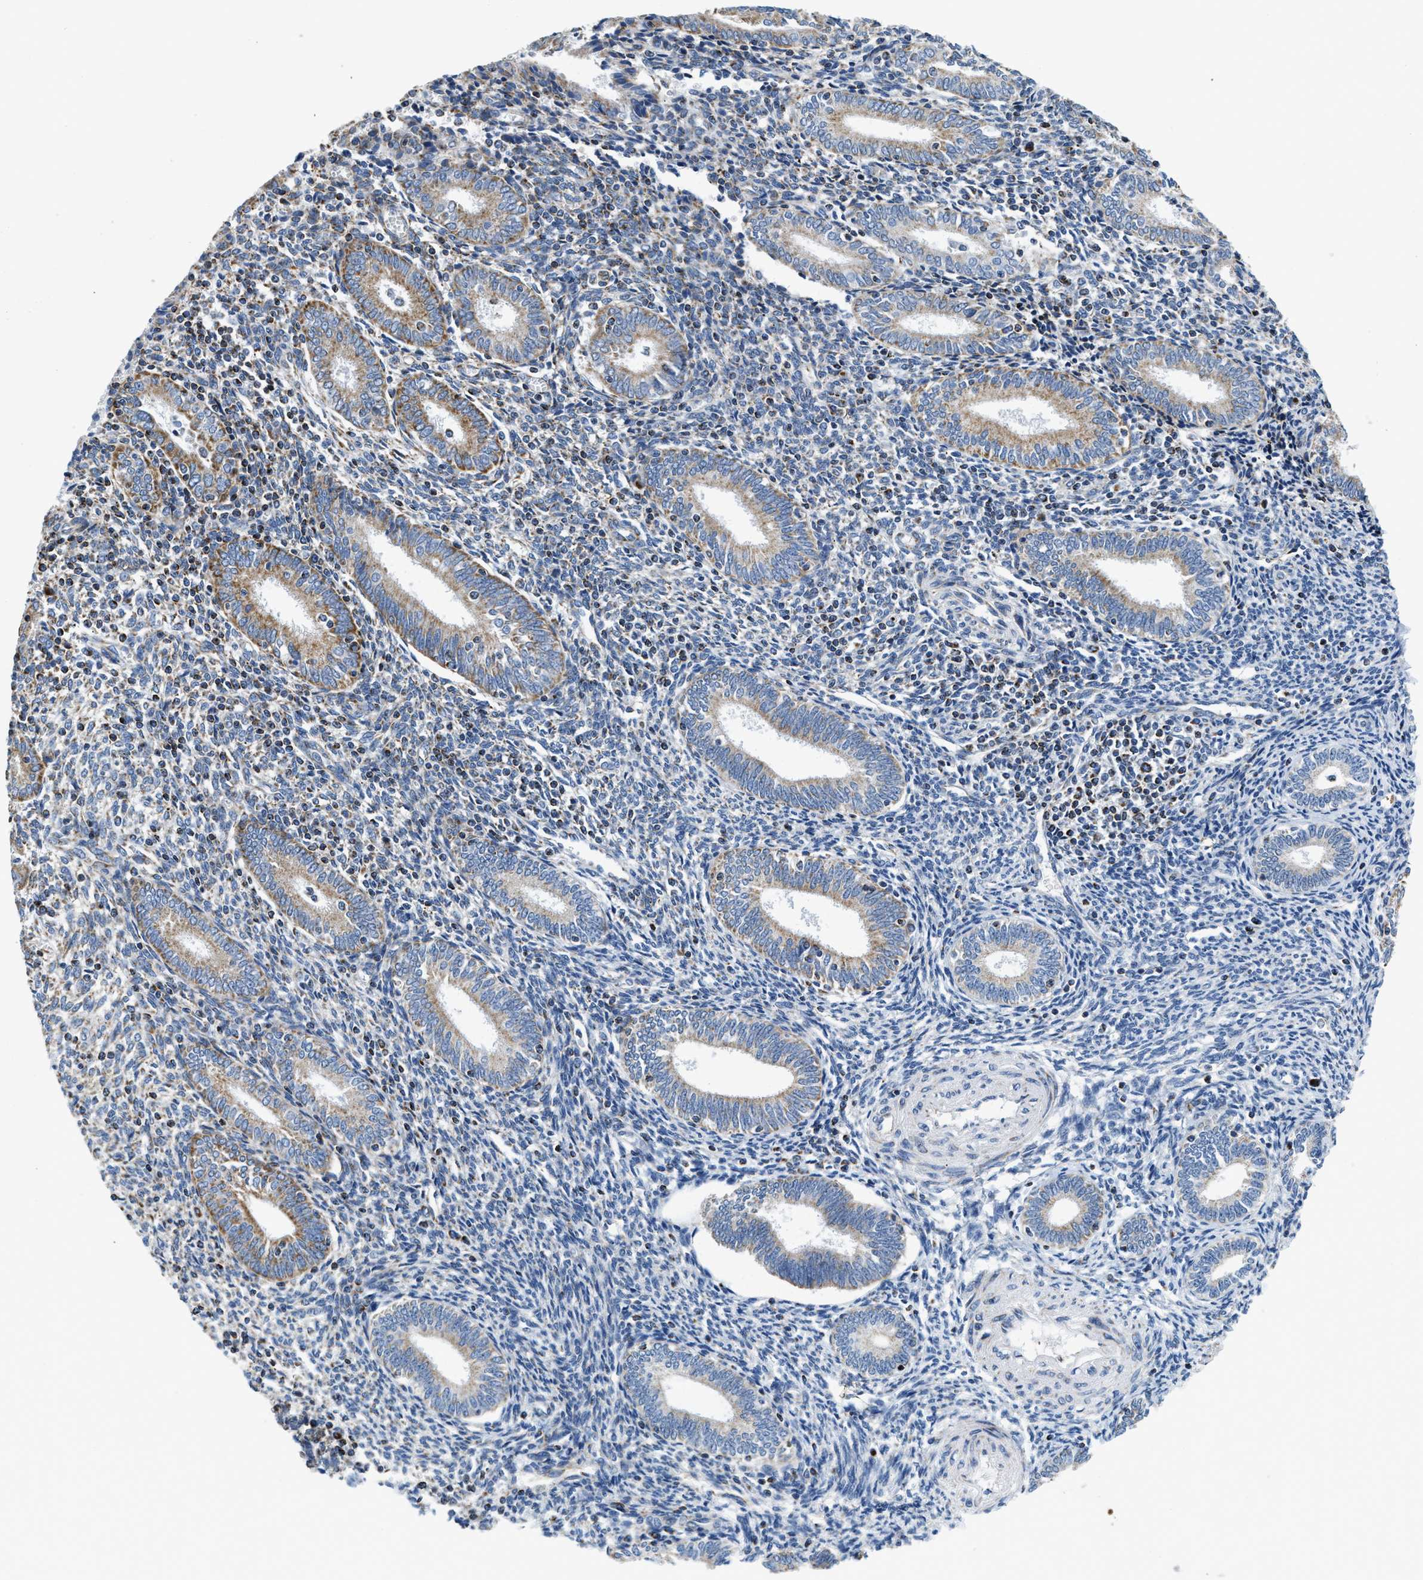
{"staining": {"intensity": "negative", "quantity": "none", "location": "none"}, "tissue": "endometrium", "cell_type": "Cells in endometrial stroma", "image_type": "normal", "snomed": [{"axis": "morphology", "description": "Normal tissue, NOS"}, {"axis": "topography", "description": "Endometrium"}], "caption": "Immunohistochemical staining of benign human endometrium exhibits no significant expression in cells in endometrial stroma. (Stains: DAB (3,3'-diaminobenzidine) immunohistochemistry with hematoxylin counter stain, Microscopy: brightfield microscopy at high magnification).", "gene": "SFXN1", "patient": {"sex": "female", "age": 41}}